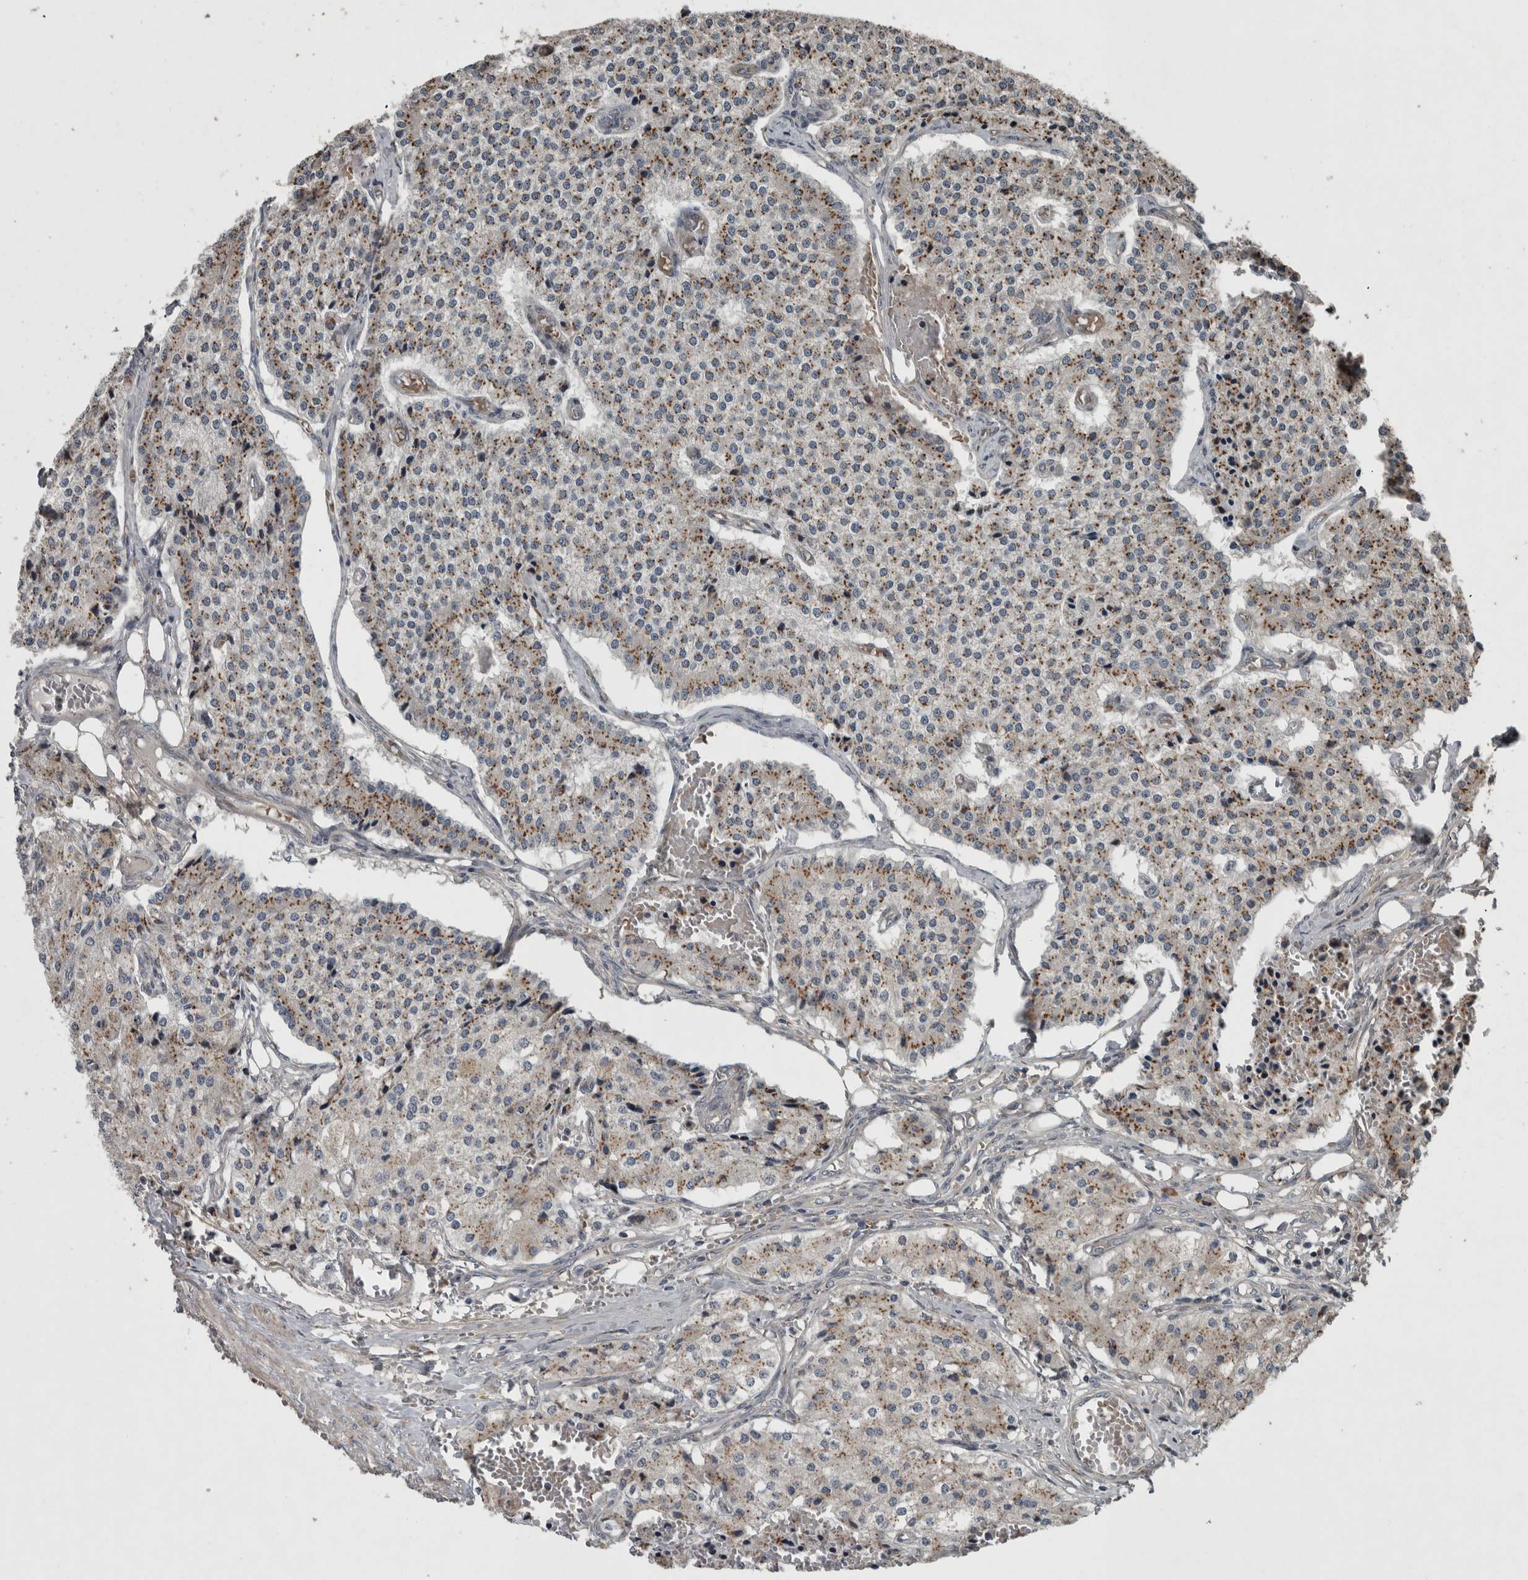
{"staining": {"intensity": "moderate", "quantity": "25%-75%", "location": "cytoplasmic/membranous"}, "tissue": "carcinoid", "cell_type": "Tumor cells", "image_type": "cancer", "snomed": [{"axis": "morphology", "description": "Carcinoid, malignant, NOS"}, {"axis": "topography", "description": "Colon"}], "caption": "DAB immunohistochemical staining of human carcinoid demonstrates moderate cytoplasmic/membranous protein staining in about 25%-75% of tumor cells. (DAB (3,3'-diaminobenzidine) IHC with brightfield microscopy, high magnification).", "gene": "ZNF345", "patient": {"sex": "female", "age": 52}}